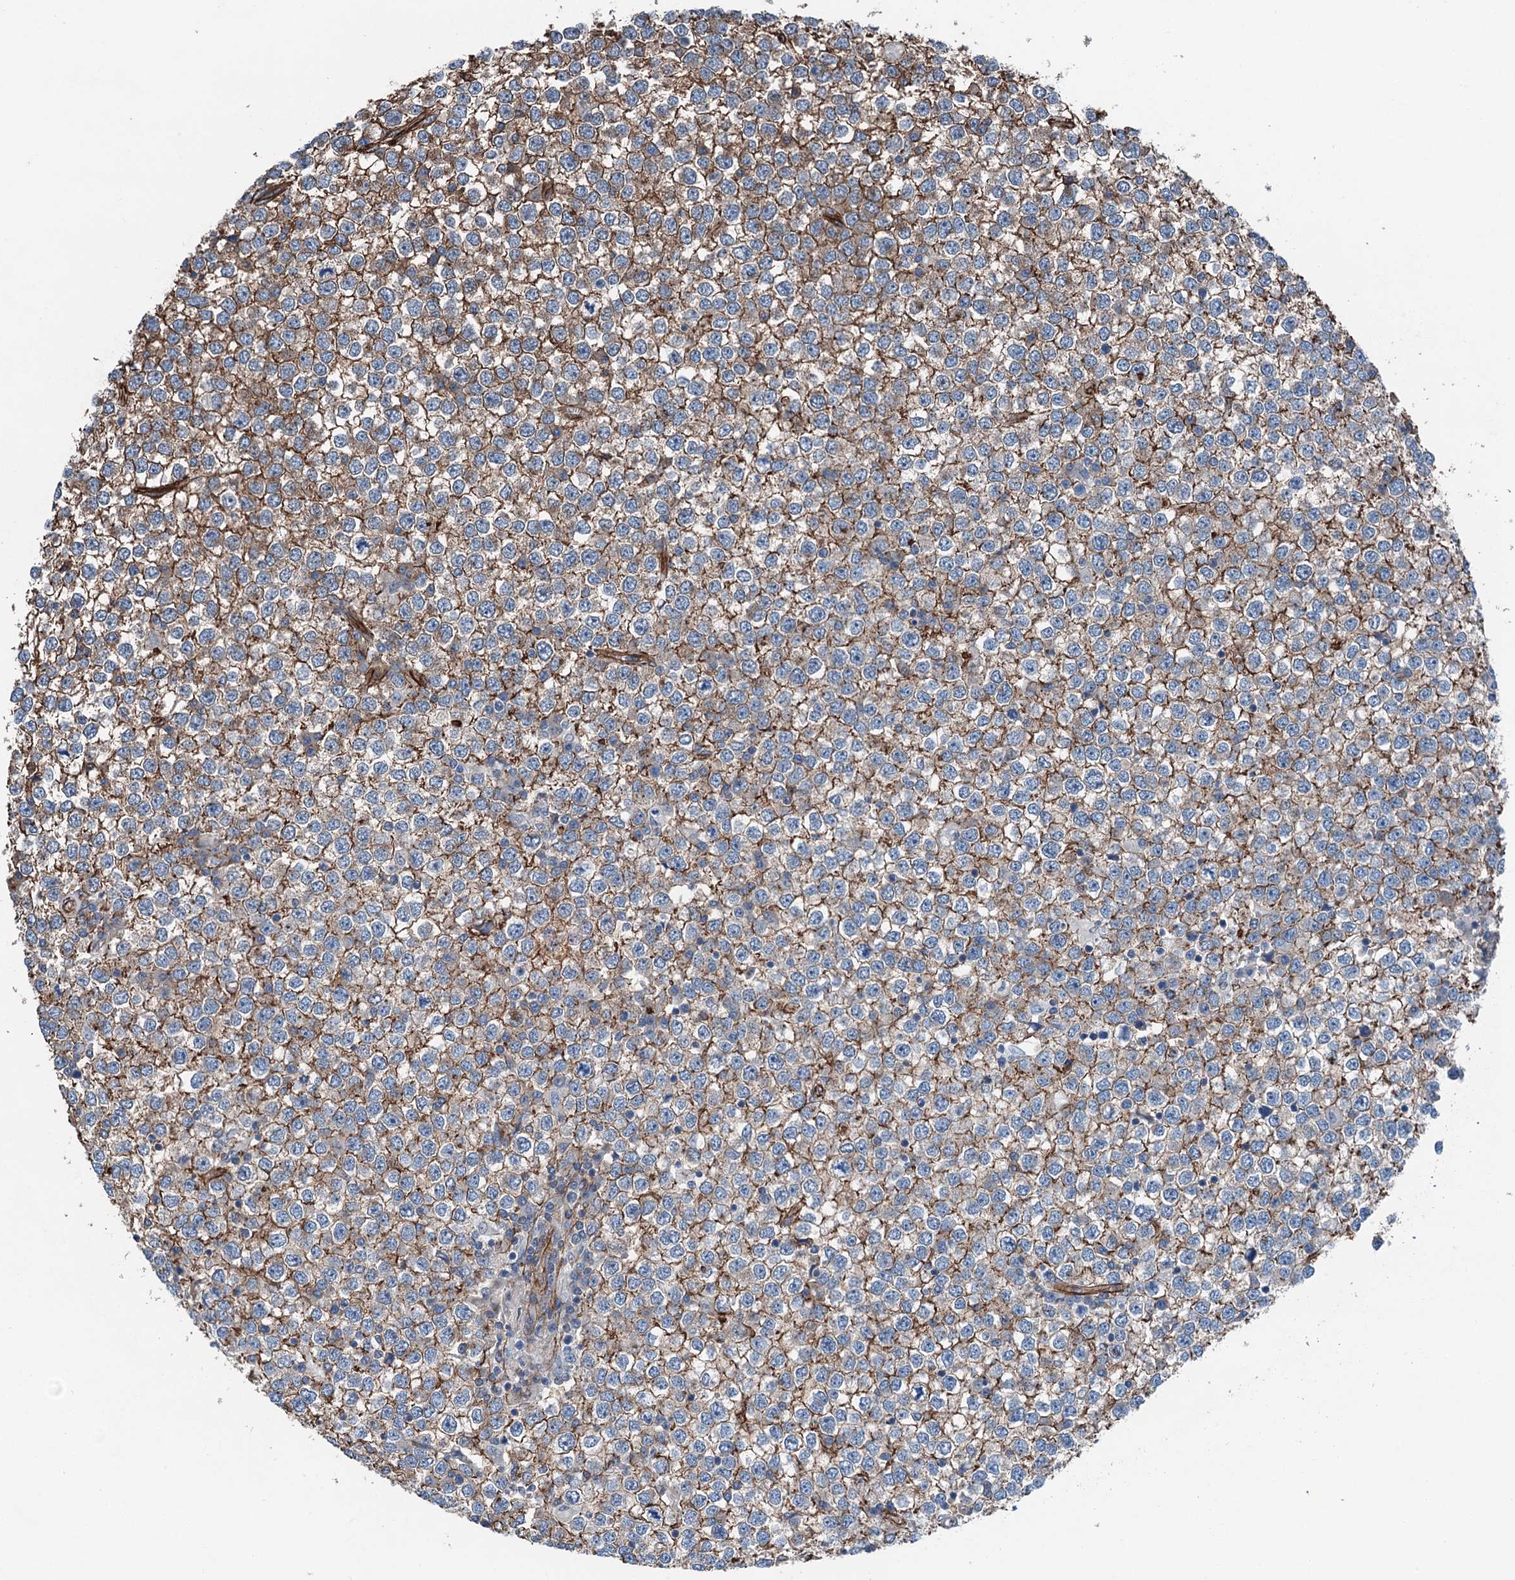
{"staining": {"intensity": "moderate", "quantity": ">75%", "location": "cytoplasmic/membranous"}, "tissue": "testis cancer", "cell_type": "Tumor cells", "image_type": "cancer", "snomed": [{"axis": "morphology", "description": "Seminoma, NOS"}, {"axis": "topography", "description": "Testis"}], "caption": "Immunohistochemistry photomicrograph of neoplastic tissue: human testis cancer stained using IHC exhibits medium levels of moderate protein expression localized specifically in the cytoplasmic/membranous of tumor cells, appearing as a cytoplasmic/membranous brown color.", "gene": "NMRAL1", "patient": {"sex": "male", "age": 65}}